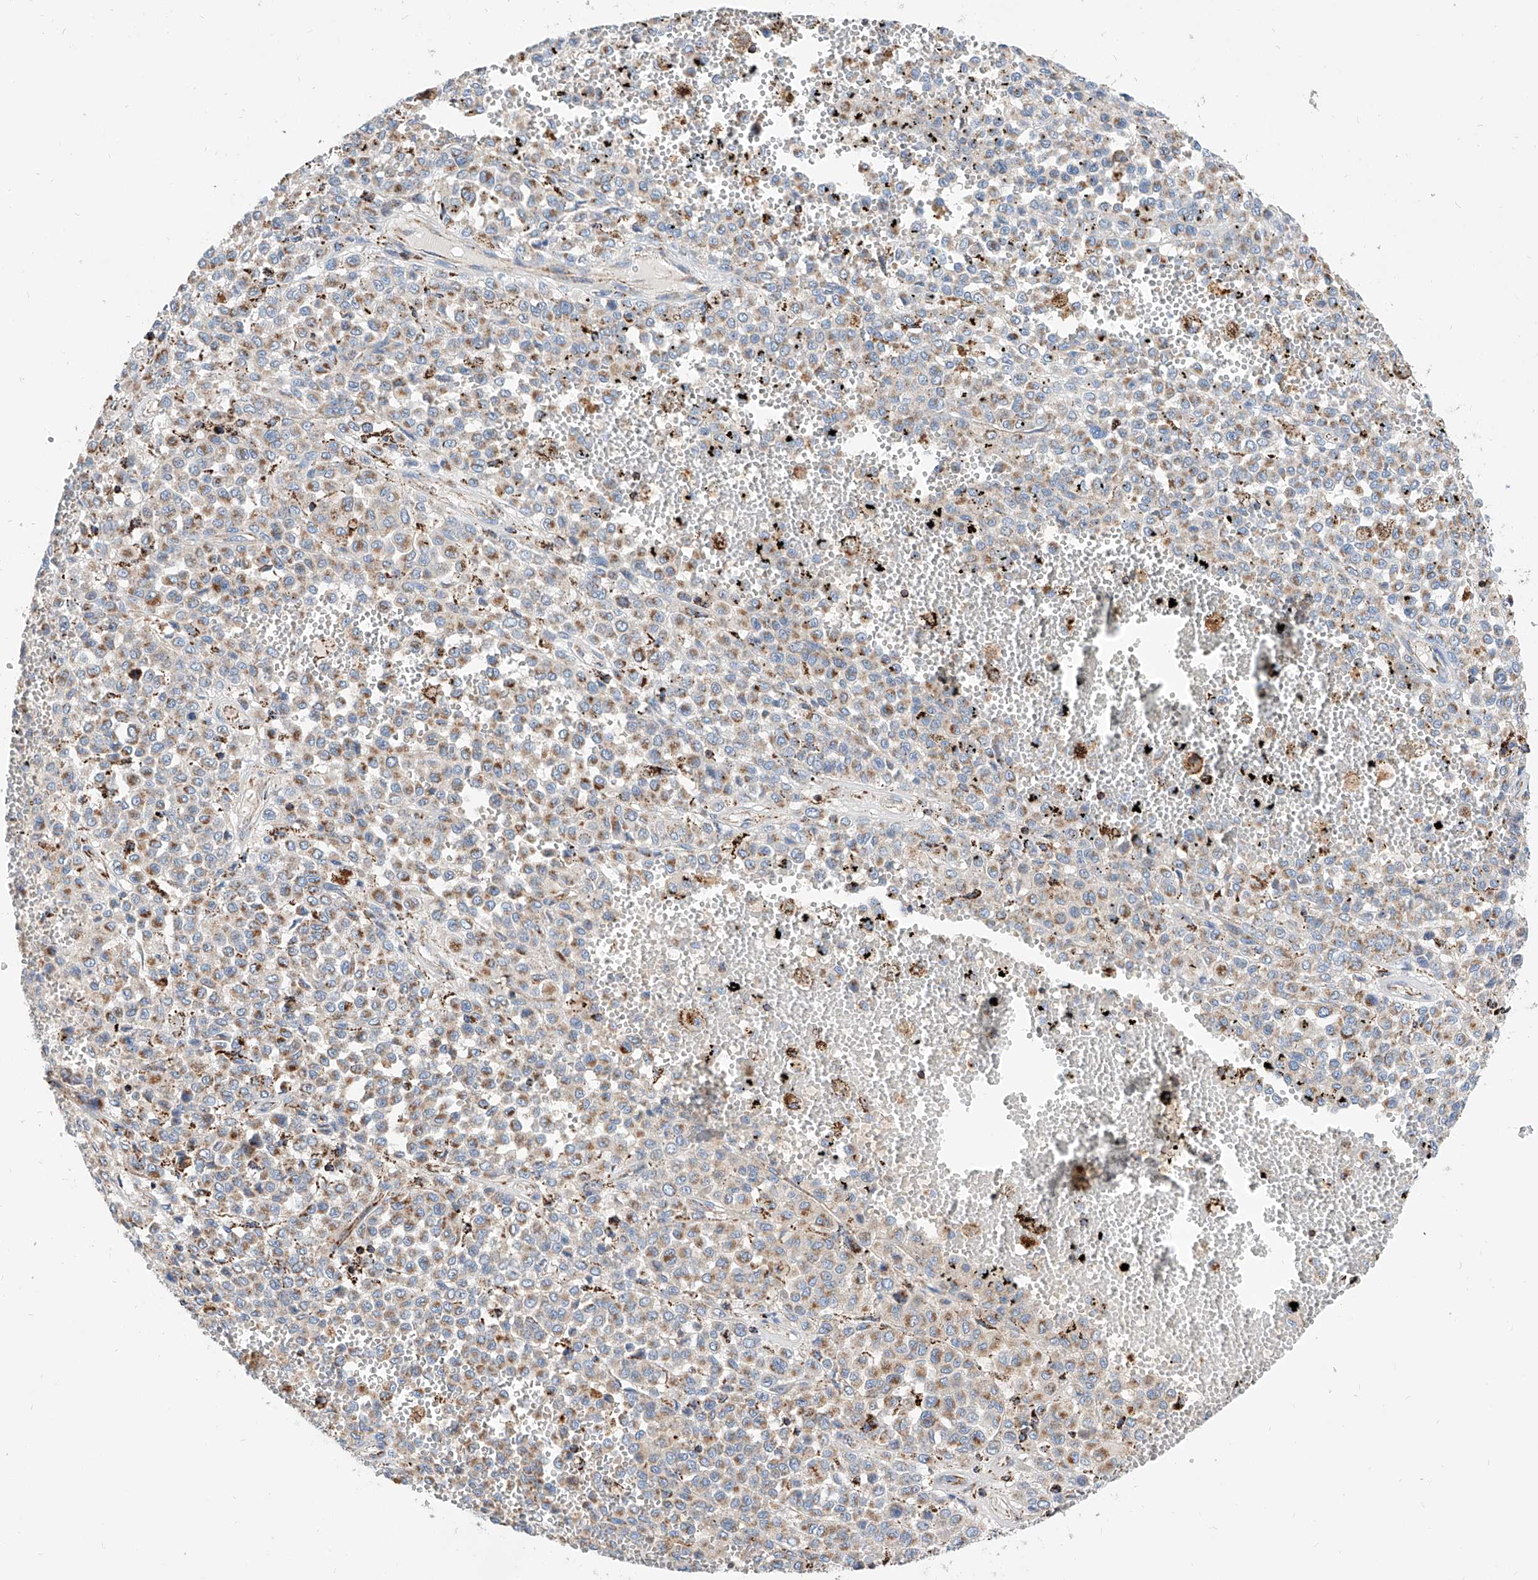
{"staining": {"intensity": "moderate", "quantity": ">75%", "location": "cytoplasmic/membranous"}, "tissue": "melanoma", "cell_type": "Tumor cells", "image_type": "cancer", "snomed": [{"axis": "morphology", "description": "Malignant melanoma, Metastatic site"}, {"axis": "topography", "description": "Pancreas"}], "caption": "IHC (DAB (3,3'-diaminobenzidine)) staining of human malignant melanoma (metastatic site) demonstrates moderate cytoplasmic/membranous protein expression in about >75% of tumor cells. (DAB (3,3'-diaminobenzidine) = brown stain, brightfield microscopy at high magnification).", "gene": "CPNE5", "patient": {"sex": "female", "age": 30}}